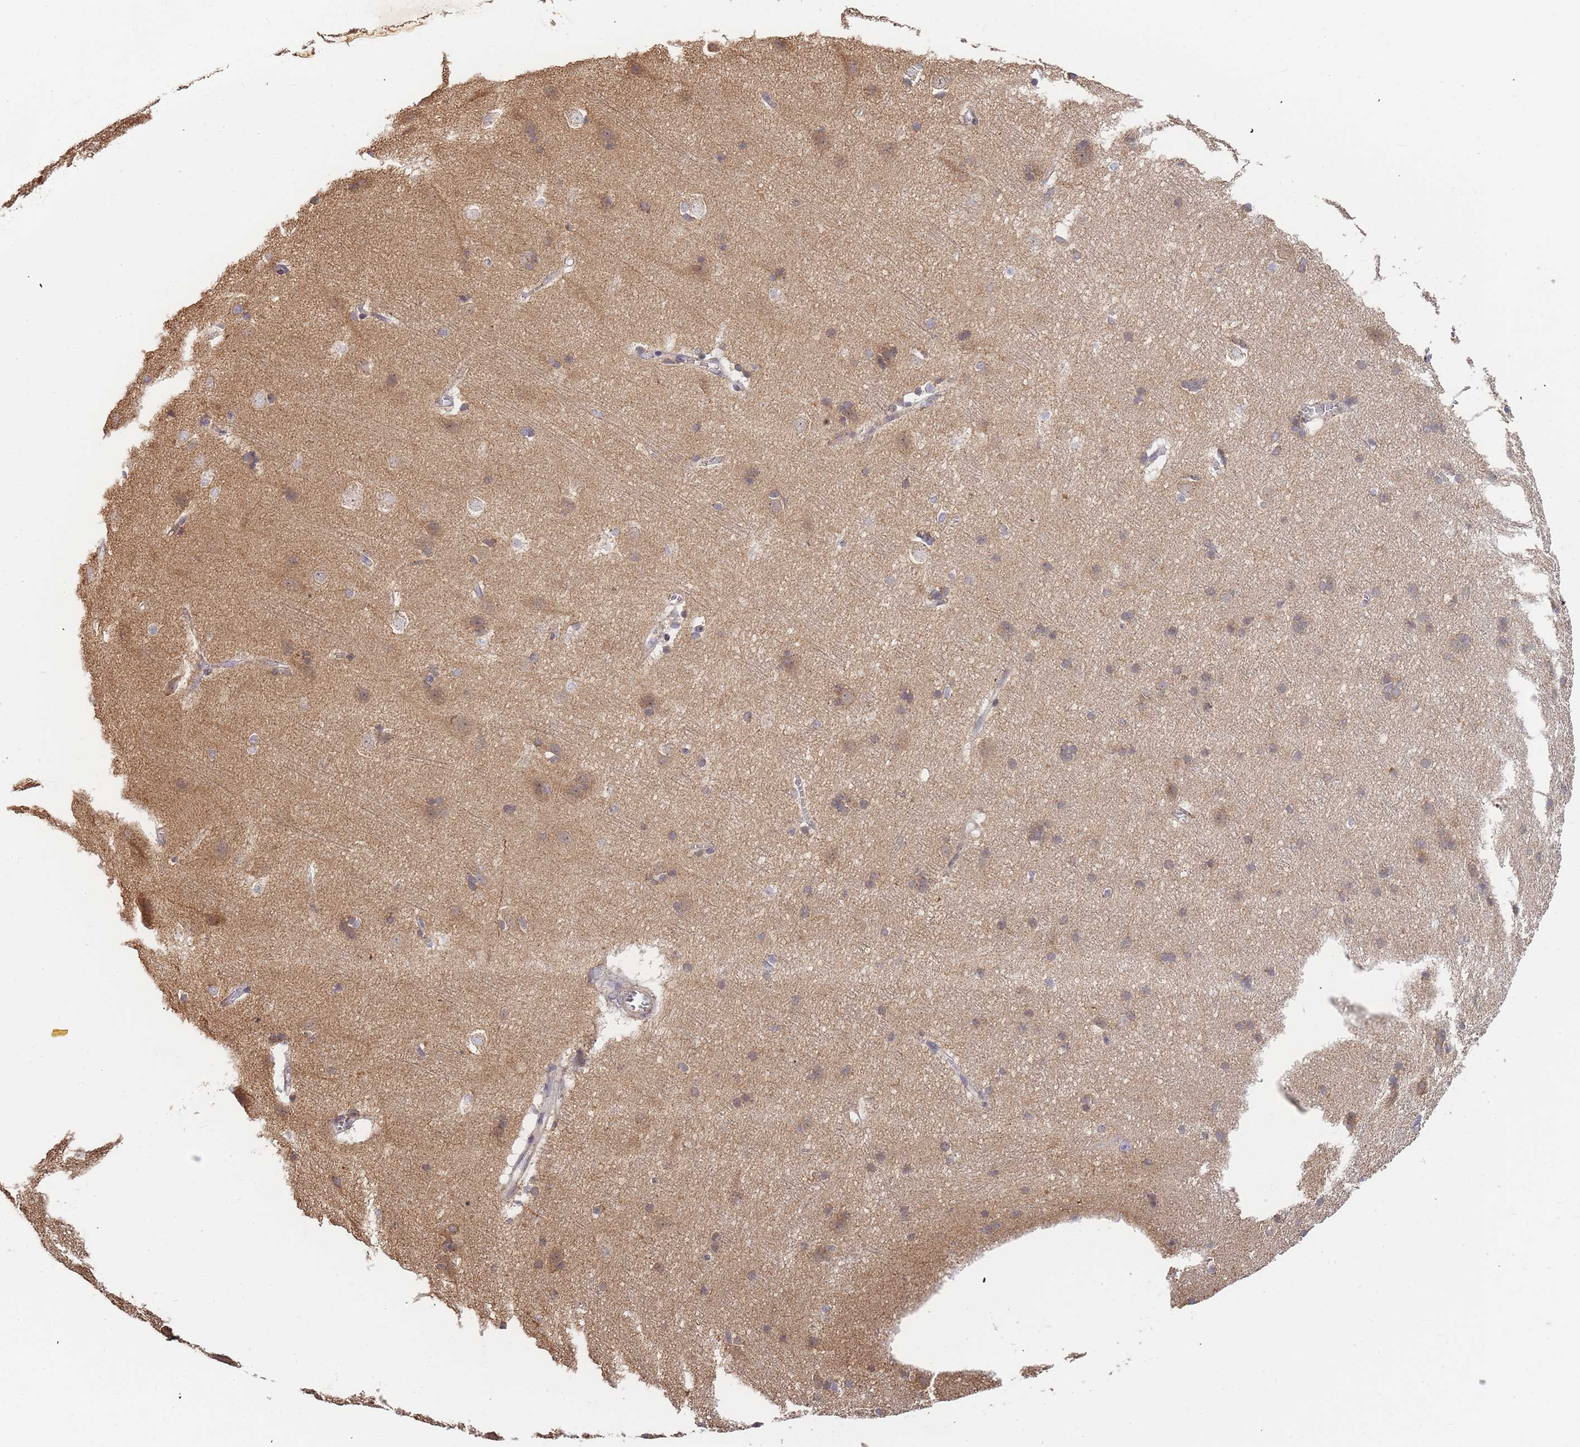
{"staining": {"intensity": "weak", "quantity": ">75%", "location": "cytoplasmic/membranous"}, "tissue": "cerebral cortex", "cell_type": "Endothelial cells", "image_type": "normal", "snomed": [{"axis": "morphology", "description": "Normal tissue, NOS"}, {"axis": "topography", "description": "Cerebral cortex"}], "caption": "An immunohistochemistry histopathology image of normal tissue is shown. Protein staining in brown labels weak cytoplasmic/membranous positivity in cerebral cortex within endothelial cells.", "gene": "ADCY9", "patient": {"sex": "male", "age": 54}}